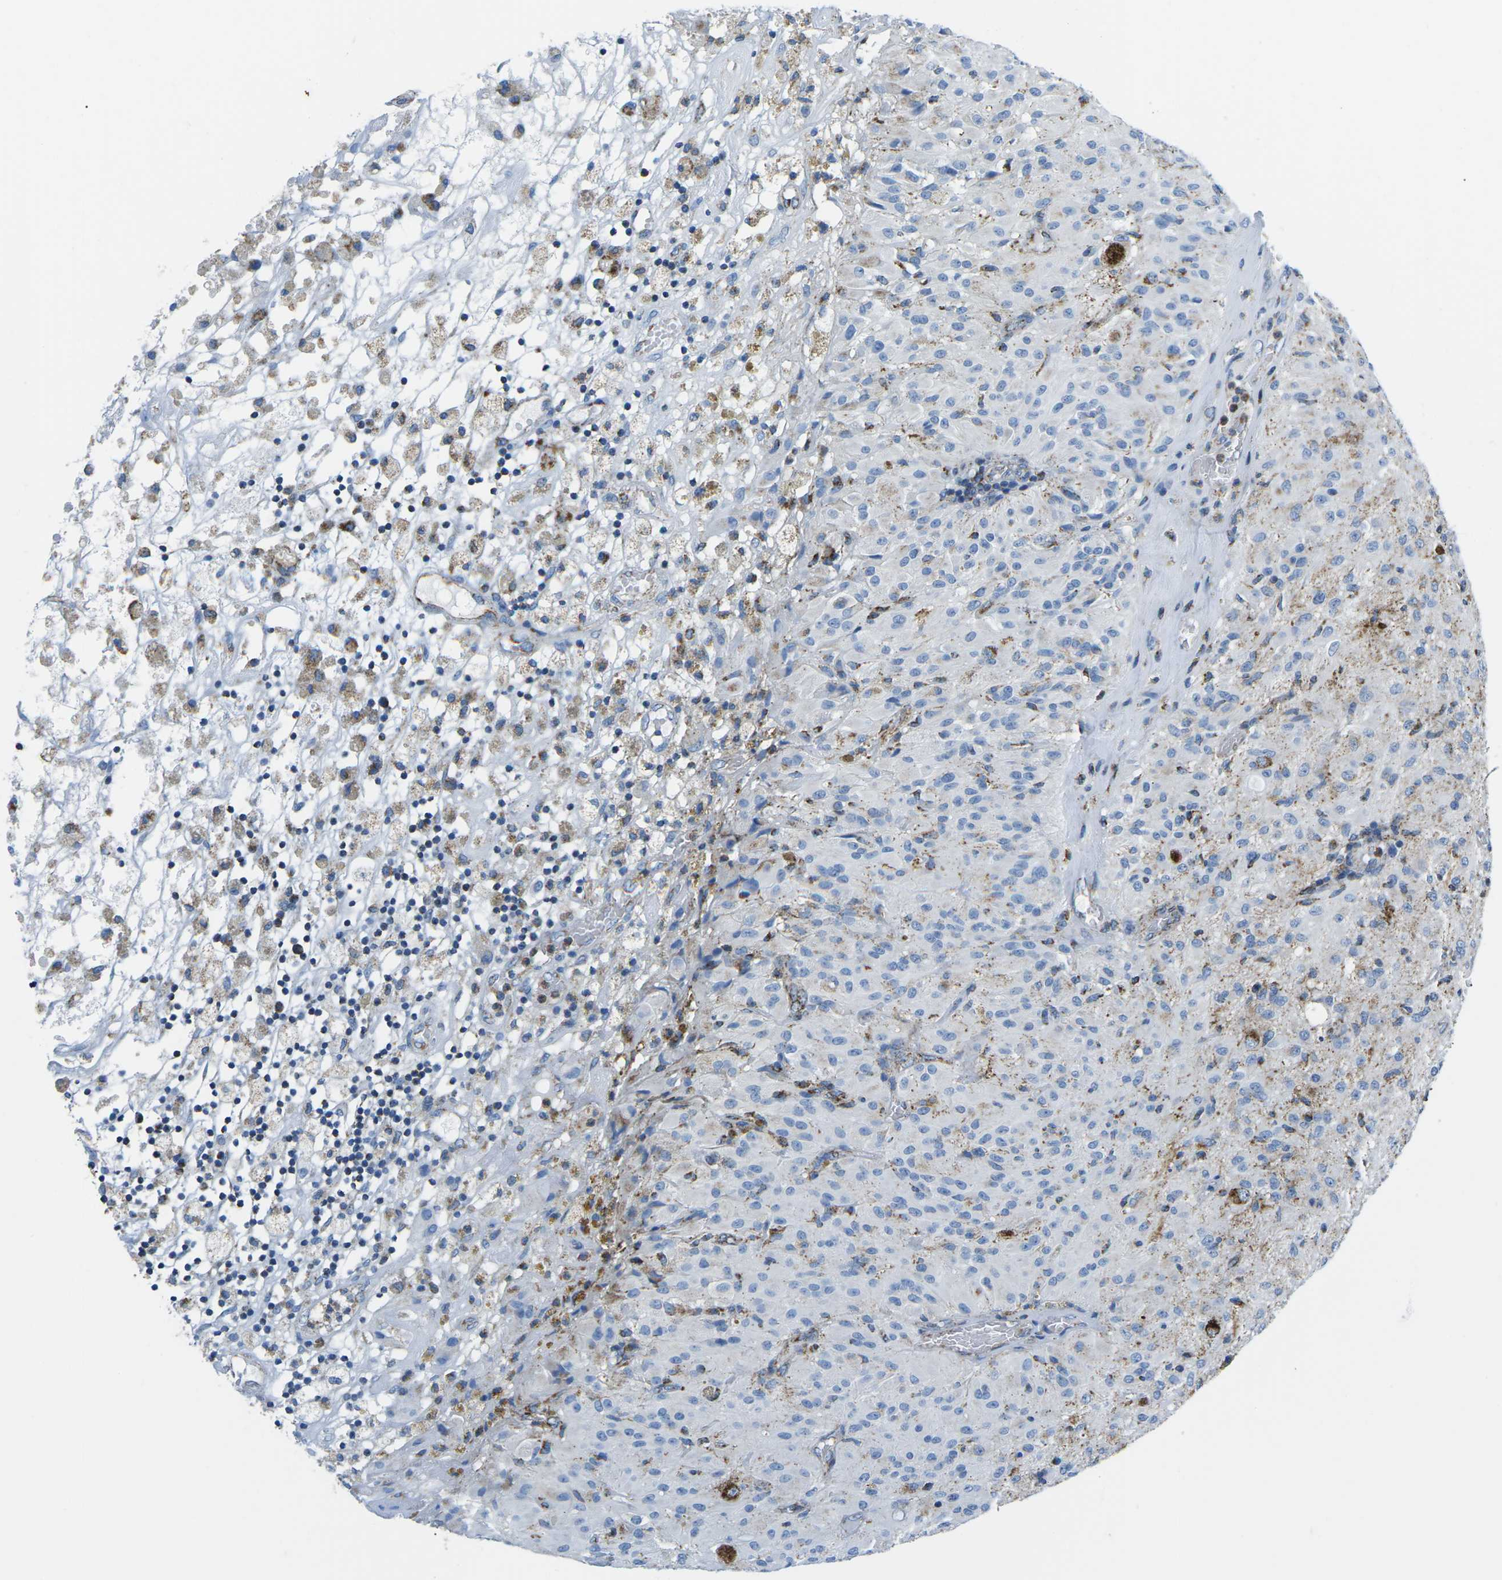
{"staining": {"intensity": "moderate", "quantity": "<25%", "location": "cytoplasmic/membranous"}, "tissue": "glioma", "cell_type": "Tumor cells", "image_type": "cancer", "snomed": [{"axis": "morphology", "description": "Glioma, malignant, High grade"}, {"axis": "topography", "description": "Brain"}], "caption": "This image demonstrates immunohistochemistry (IHC) staining of glioma, with low moderate cytoplasmic/membranous expression in approximately <25% of tumor cells.", "gene": "COX6C", "patient": {"sex": "female", "age": 59}}